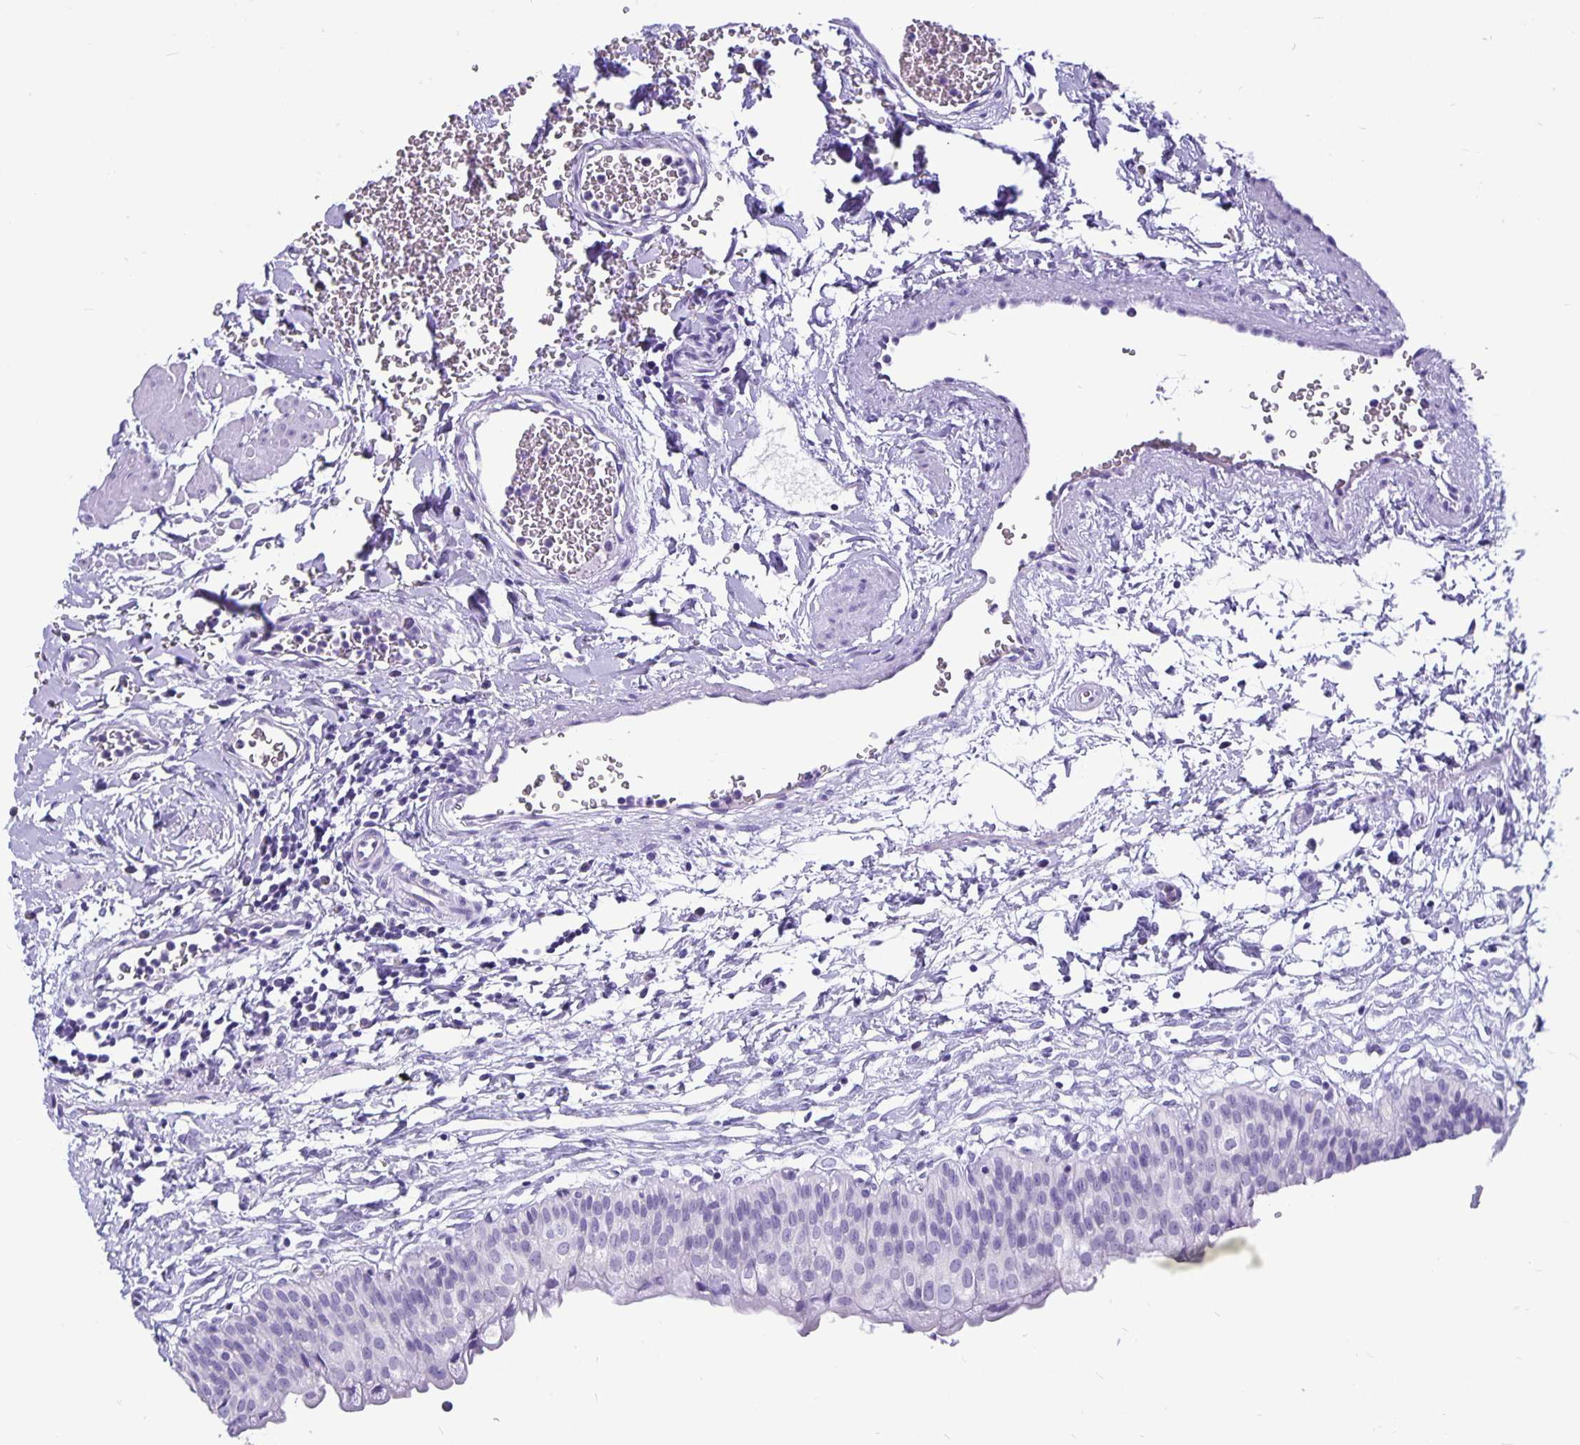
{"staining": {"intensity": "negative", "quantity": "none", "location": "none"}, "tissue": "urinary bladder", "cell_type": "Urothelial cells", "image_type": "normal", "snomed": [{"axis": "morphology", "description": "Normal tissue, NOS"}, {"axis": "topography", "description": "Urinary bladder"}], "caption": "Immunohistochemical staining of normal urinary bladder reveals no significant expression in urothelial cells.", "gene": "ODF3B", "patient": {"sex": "male", "age": 55}}